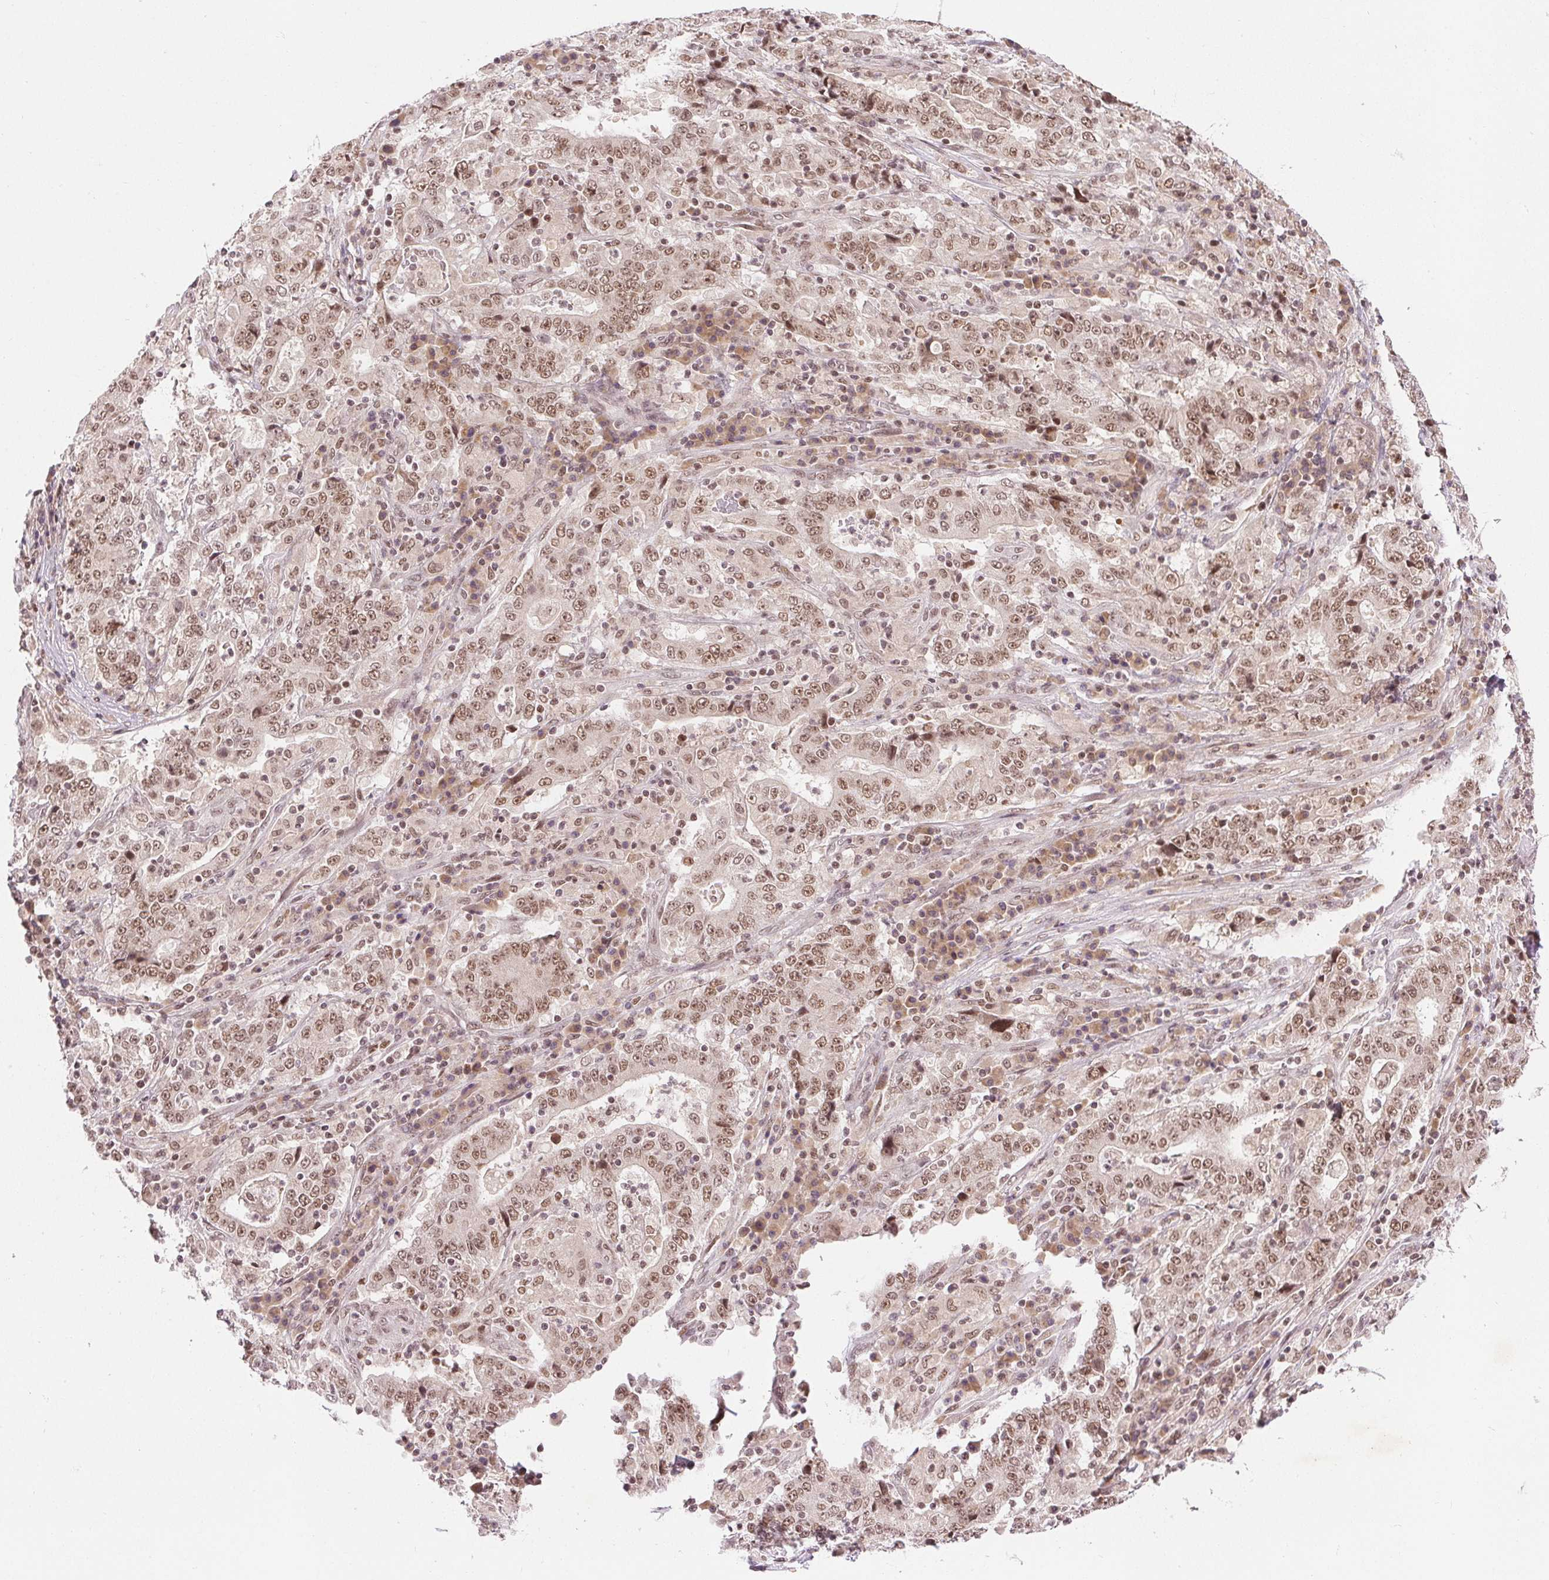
{"staining": {"intensity": "moderate", "quantity": ">75%", "location": "nuclear"}, "tissue": "stomach cancer", "cell_type": "Tumor cells", "image_type": "cancer", "snomed": [{"axis": "morphology", "description": "Normal tissue, NOS"}, {"axis": "morphology", "description": "Adenocarcinoma, NOS"}, {"axis": "topography", "description": "Stomach, upper"}, {"axis": "topography", "description": "Stomach"}], "caption": "A high-resolution photomicrograph shows immunohistochemistry staining of adenocarcinoma (stomach), which reveals moderate nuclear positivity in about >75% of tumor cells.", "gene": "DEK", "patient": {"sex": "male", "age": 59}}